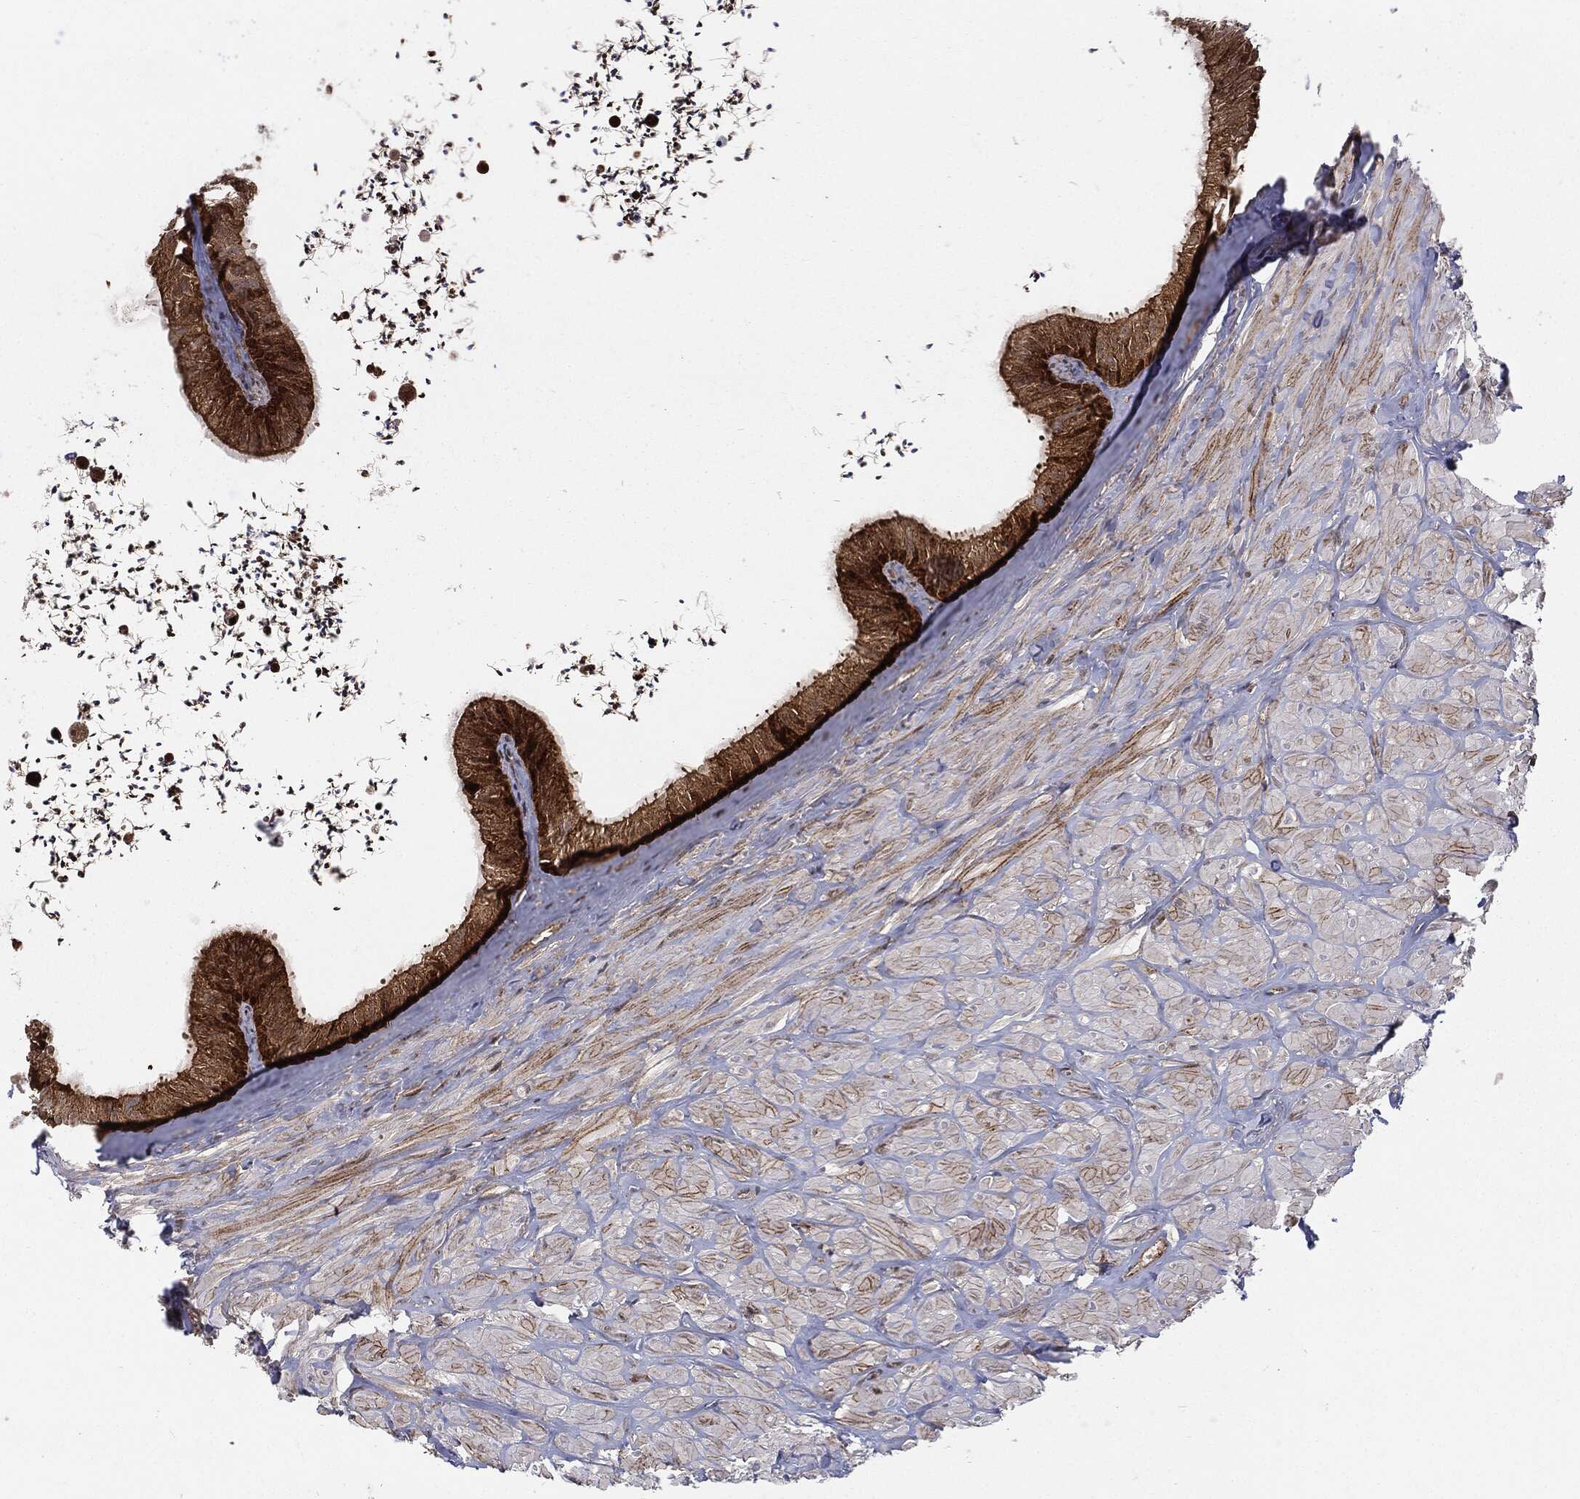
{"staining": {"intensity": "moderate", "quantity": ">75%", "location": "cytoplasmic/membranous,nuclear"}, "tissue": "epididymis", "cell_type": "Glandular cells", "image_type": "normal", "snomed": [{"axis": "morphology", "description": "Normal tissue, NOS"}, {"axis": "topography", "description": "Epididymis"}], "caption": "A high-resolution photomicrograph shows immunohistochemistry staining of benign epididymis, which reveals moderate cytoplasmic/membranous,nuclear expression in about >75% of glandular cells.", "gene": "PTEN", "patient": {"sex": "male", "age": 32}}